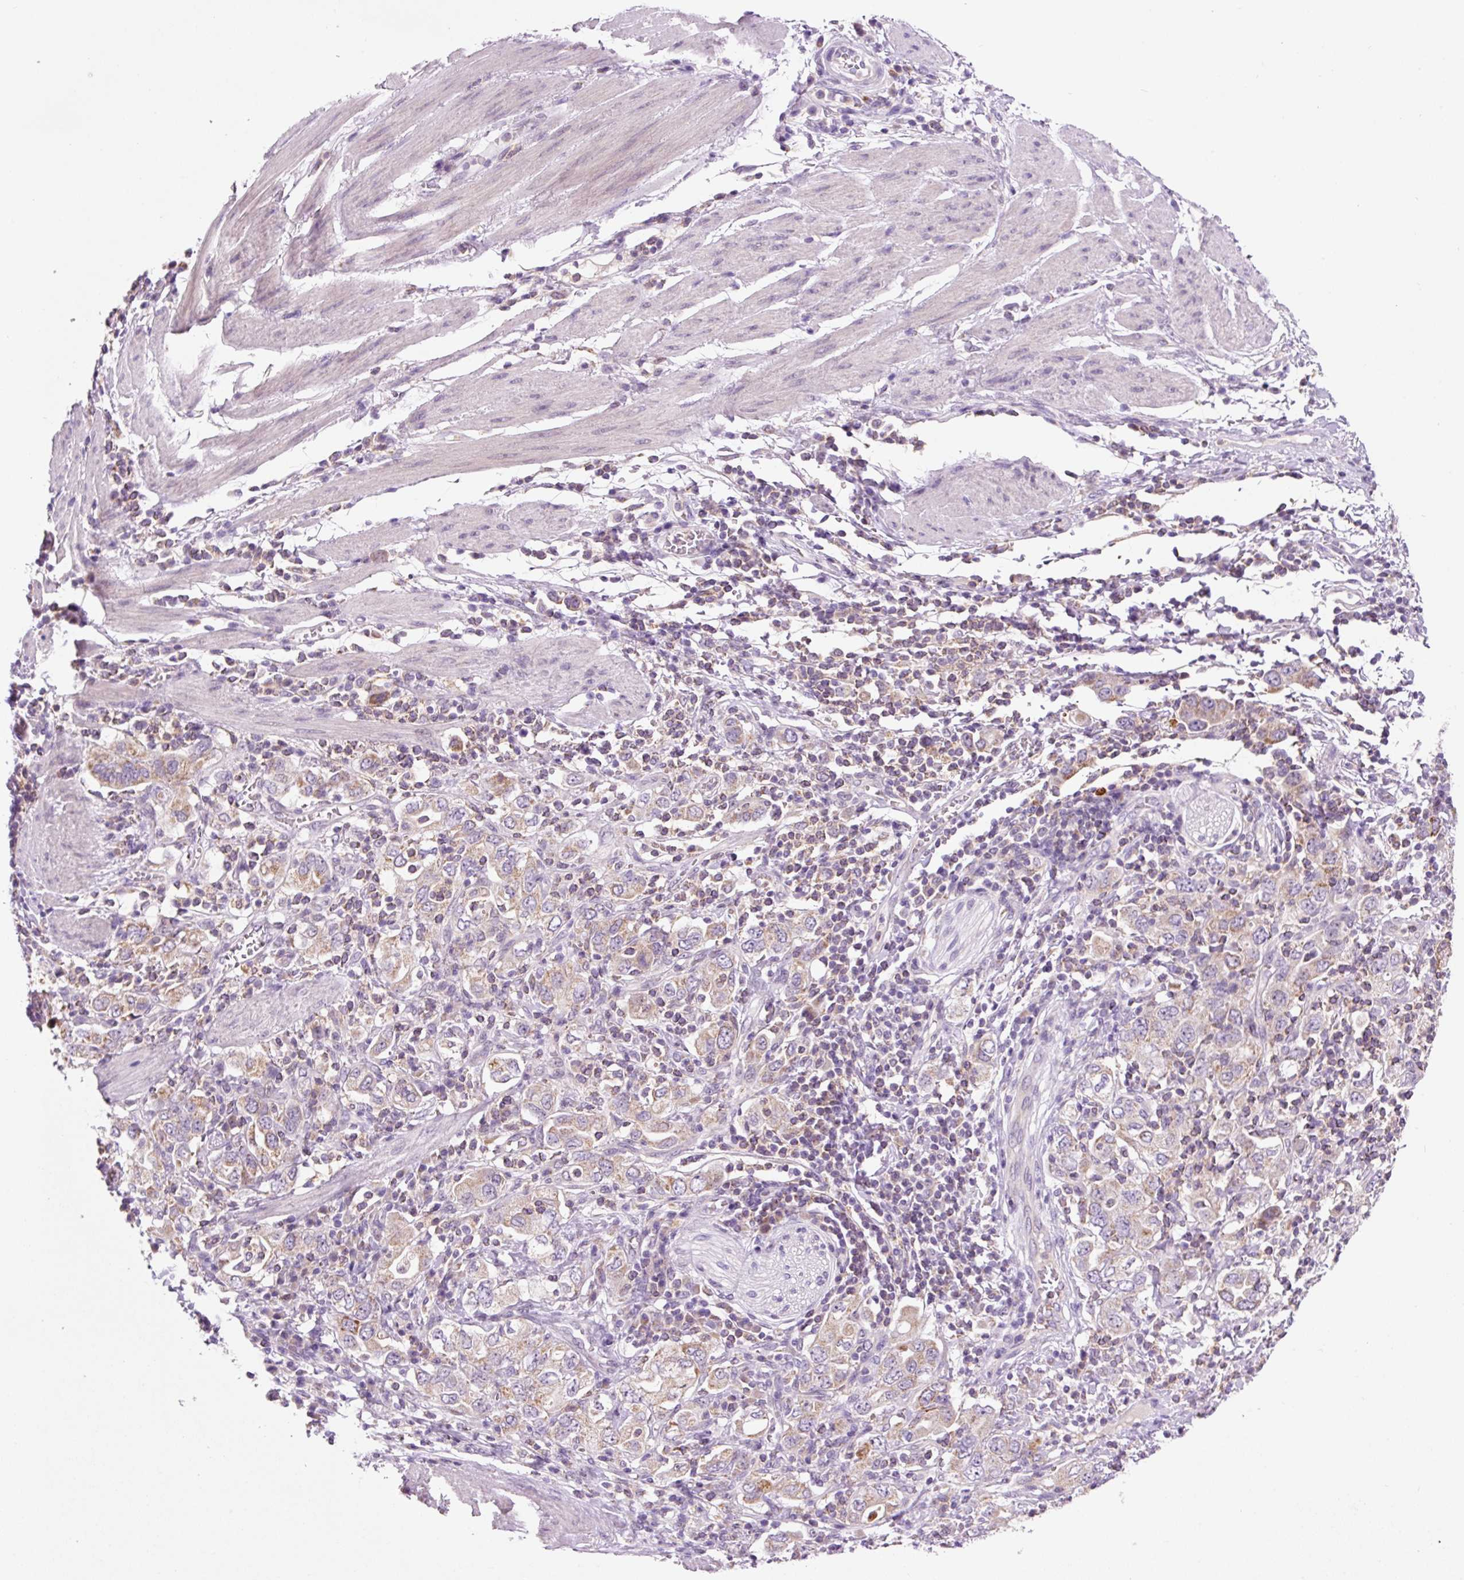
{"staining": {"intensity": "weak", "quantity": "25%-75%", "location": "cytoplasmic/membranous"}, "tissue": "stomach cancer", "cell_type": "Tumor cells", "image_type": "cancer", "snomed": [{"axis": "morphology", "description": "Adenocarcinoma, NOS"}, {"axis": "topography", "description": "Stomach, upper"}, {"axis": "topography", "description": "Stomach"}], "caption": "A high-resolution image shows immunohistochemistry (IHC) staining of stomach cancer (adenocarcinoma), which shows weak cytoplasmic/membranous staining in approximately 25%-75% of tumor cells.", "gene": "PCK2", "patient": {"sex": "male", "age": 62}}